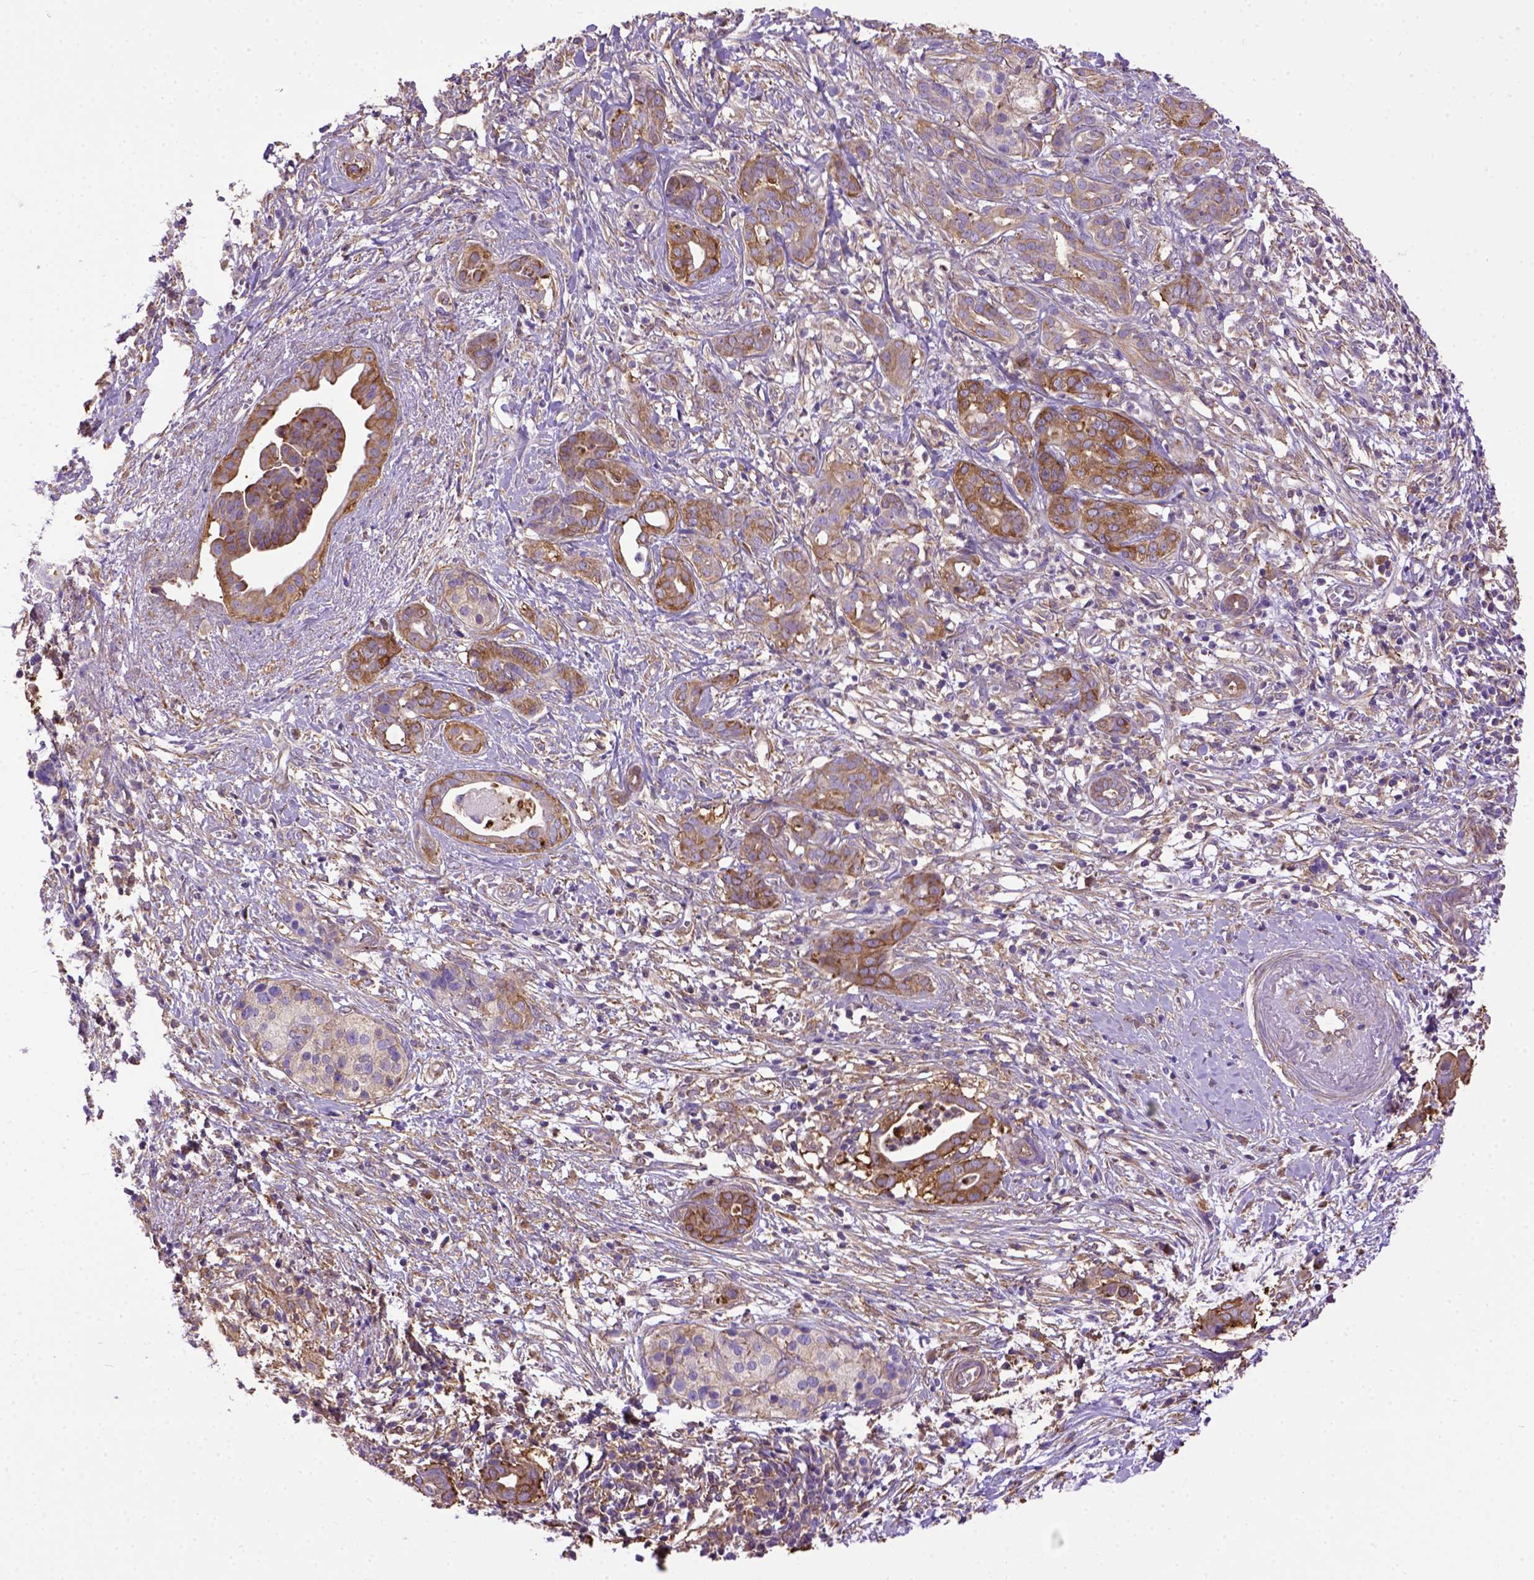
{"staining": {"intensity": "moderate", "quantity": ">75%", "location": "cytoplasmic/membranous"}, "tissue": "pancreatic cancer", "cell_type": "Tumor cells", "image_type": "cancer", "snomed": [{"axis": "morphology", "description": "Adenocarcinoma, NOS"}, {"axis": "topography", "description": "Pancreas"}], "caption": "Immunohistochemical staining of human pancreatic cancer (adenocarcinoma) exhibits medium levels of moderate cytoplasmic/membranous positivity in approximately >75% of tumor cells.", "gene": "MVP", "patient": {"sex": "male", "age": 61}}